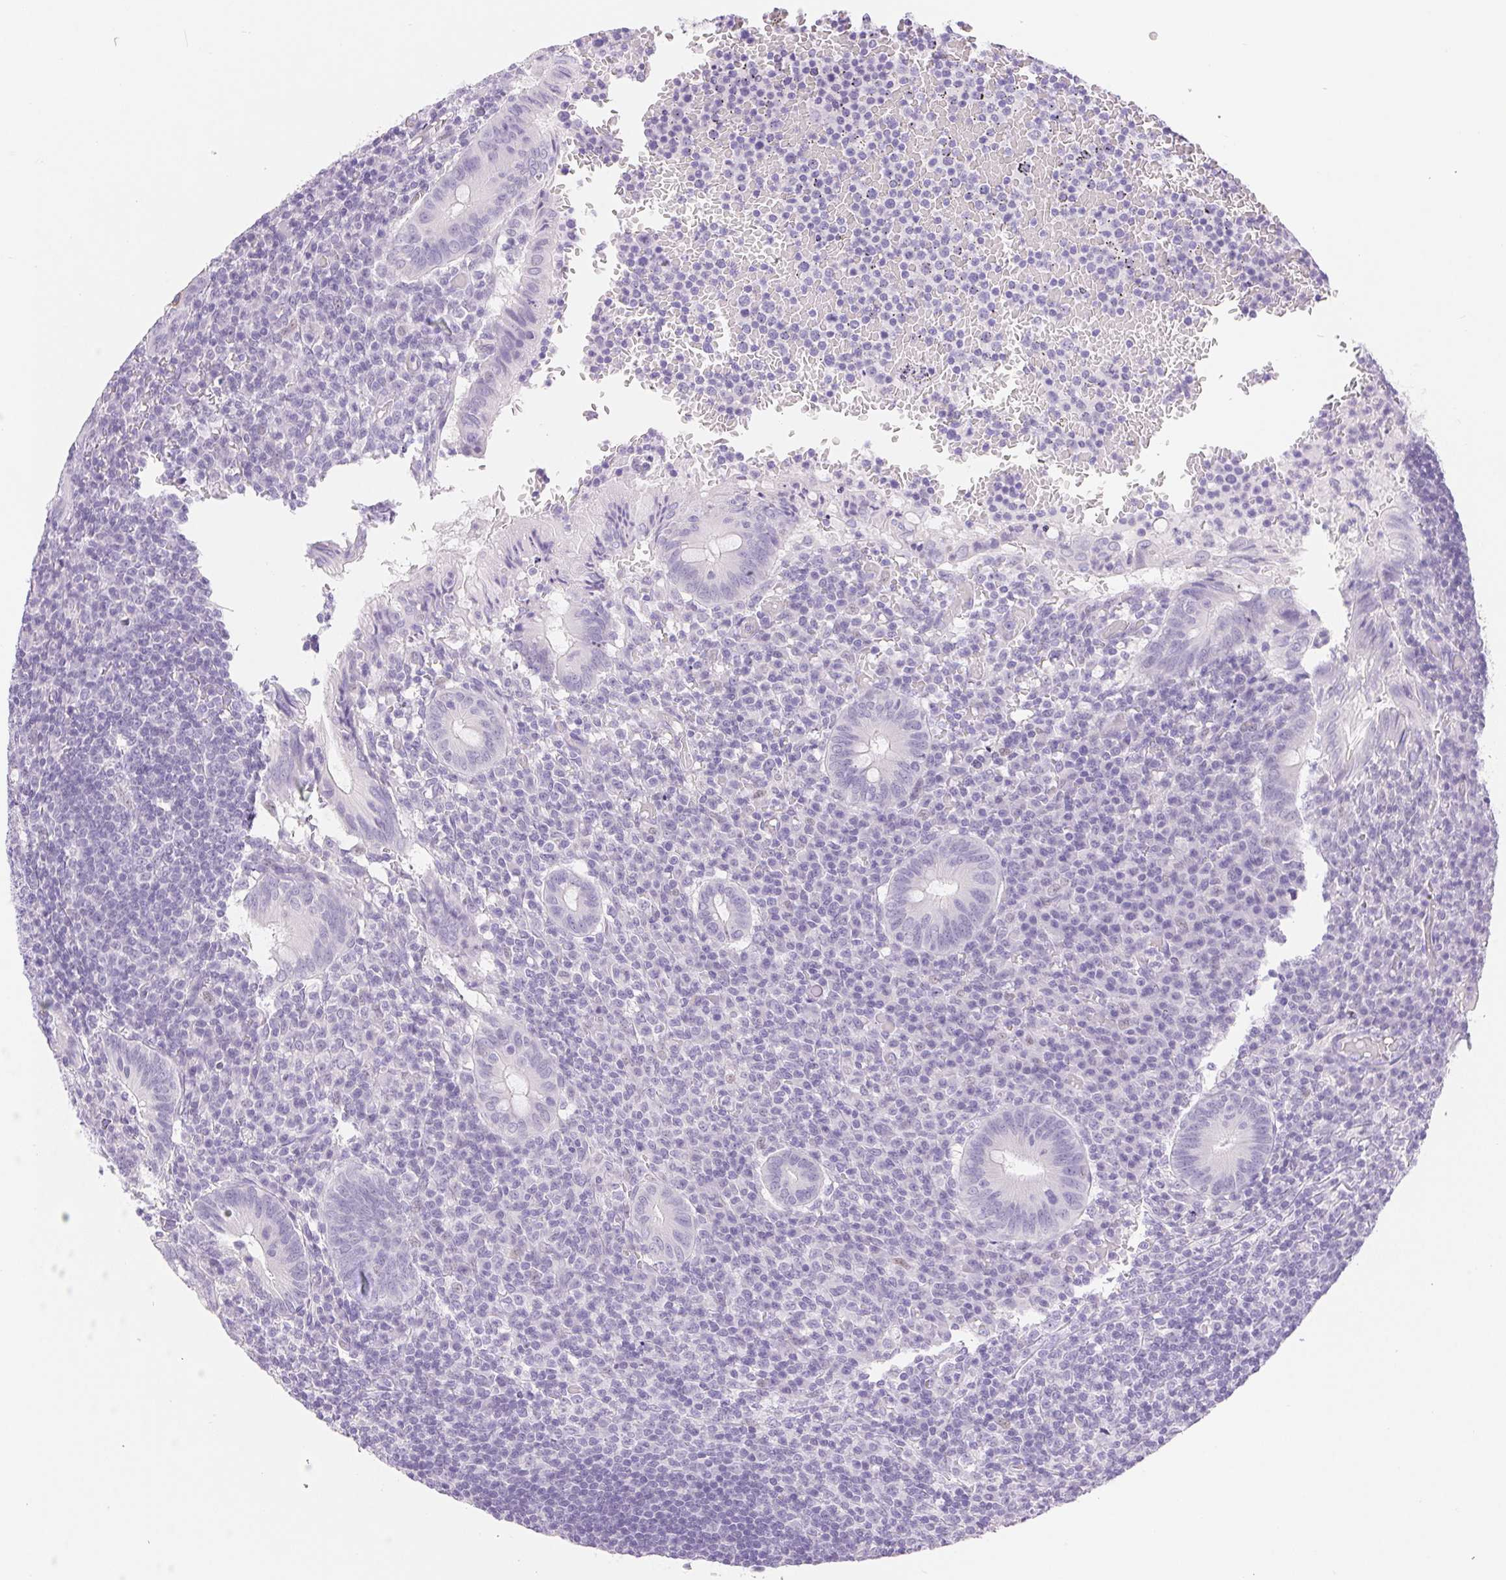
{"staining": {"intensity": "negative", "quantity": "none", "location": "none"}, "tissue": "appendix", "cell_type": "Glandular cells", "image_type": "normal", "snomed": [{"axis": "morphology", "description": "Normal tissue, NOS"}, {"axis": "topography", "description": "Appendix"}], "caption": "This is a image of IHC staining of unremarkable appendix, which shows no staining in glandular cells.", "gene": "ASGR2", "patient": {"sex": "male", "age": 18}}